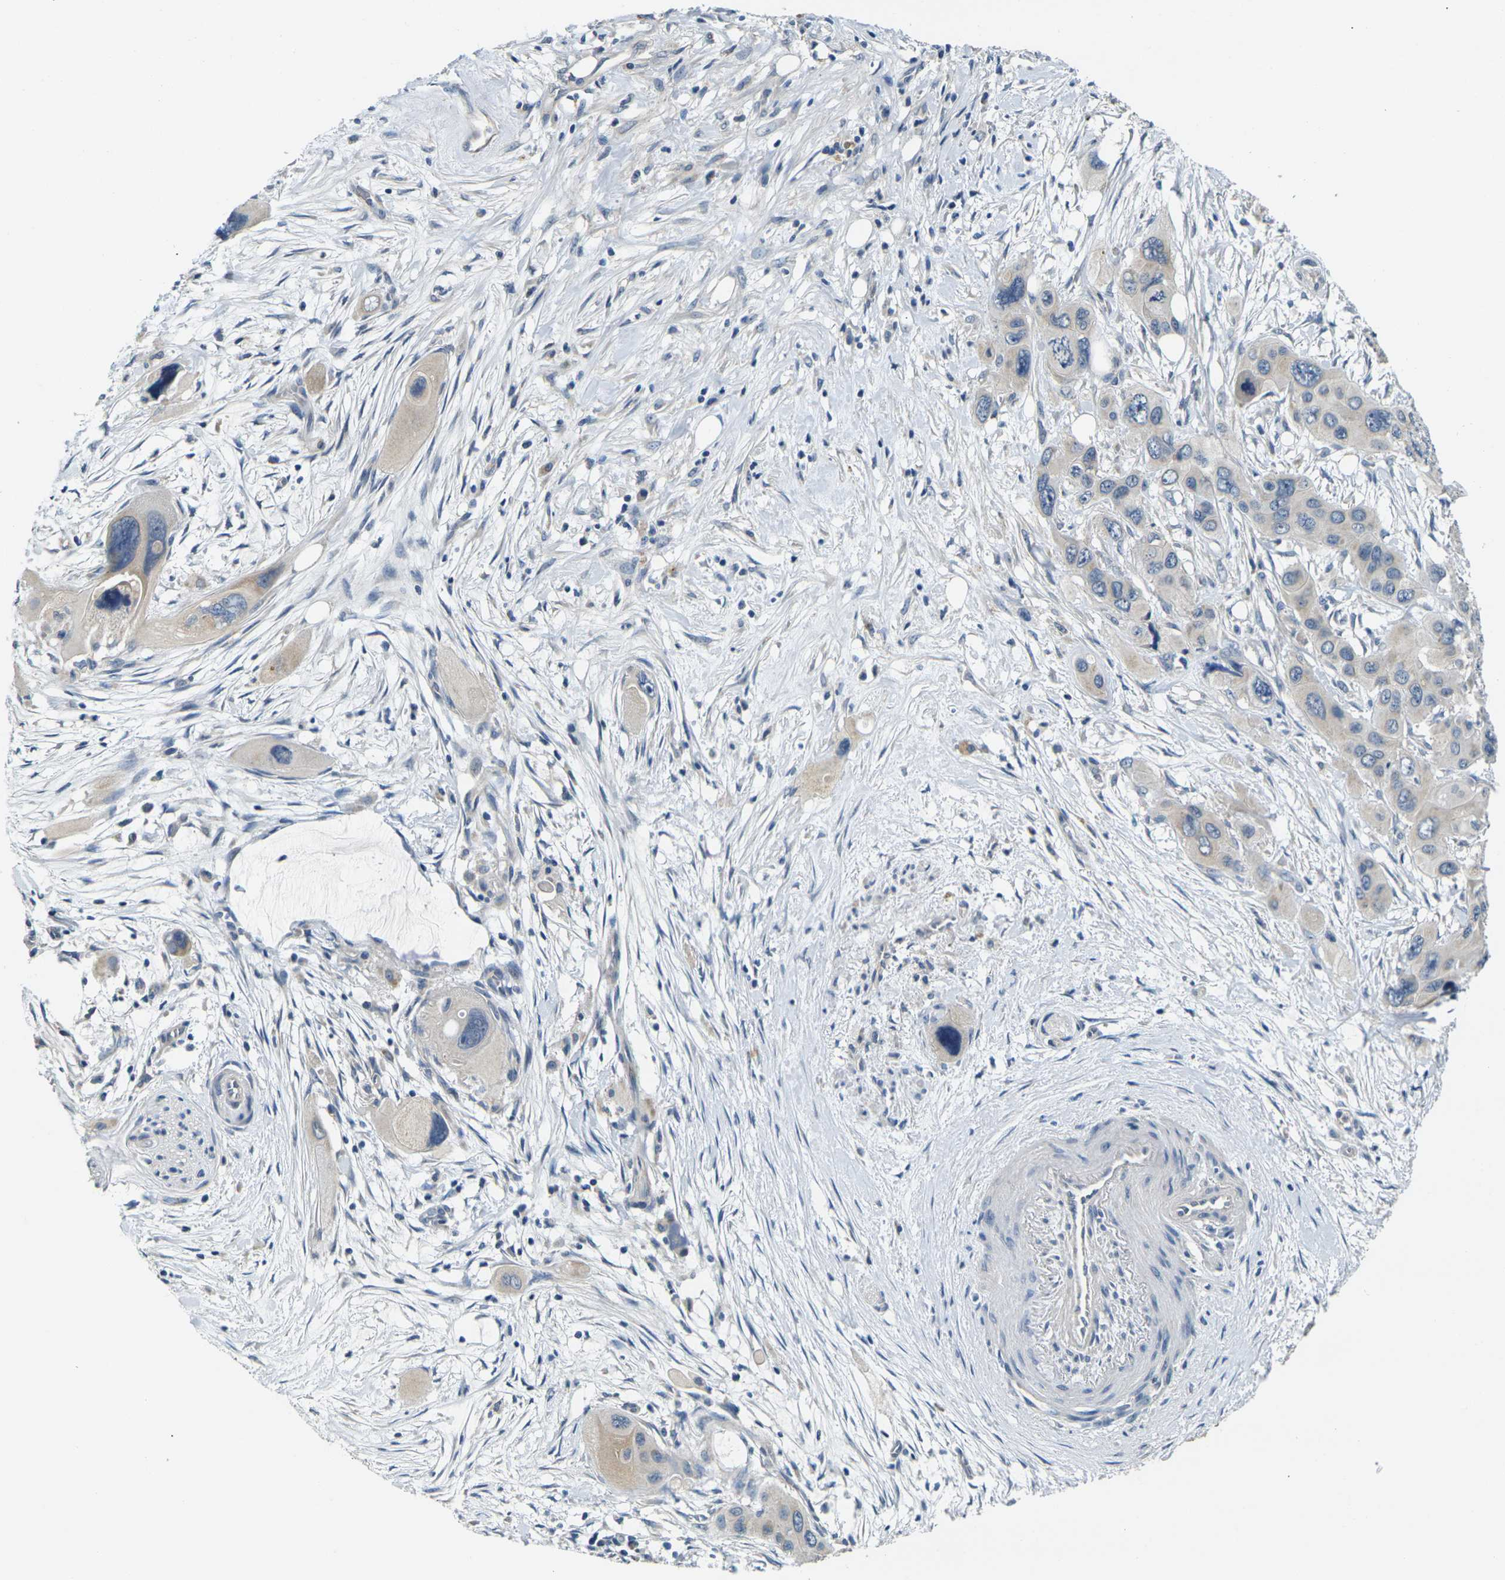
{"staining": {"intensity": "weak", "quantity": "<25%", "location": "cytoplasmic/membranous"}, "tissue": "pancreatic cancer", "cell_type": "Tumor cells", "image_type": "cancer", "snomed": [{"axis": "morphology", "description": "Adenocarcinoma, NOS"}, {"axis": "topography", "description": "Pancreas"}], "caption": "Histopathology image shows no protein staining in tumor cells of pancreatic cancer (adenocarcinoma) tissue.", "gene": "SHISAL2B", "patient": {"sex": "male", "age": 73}}